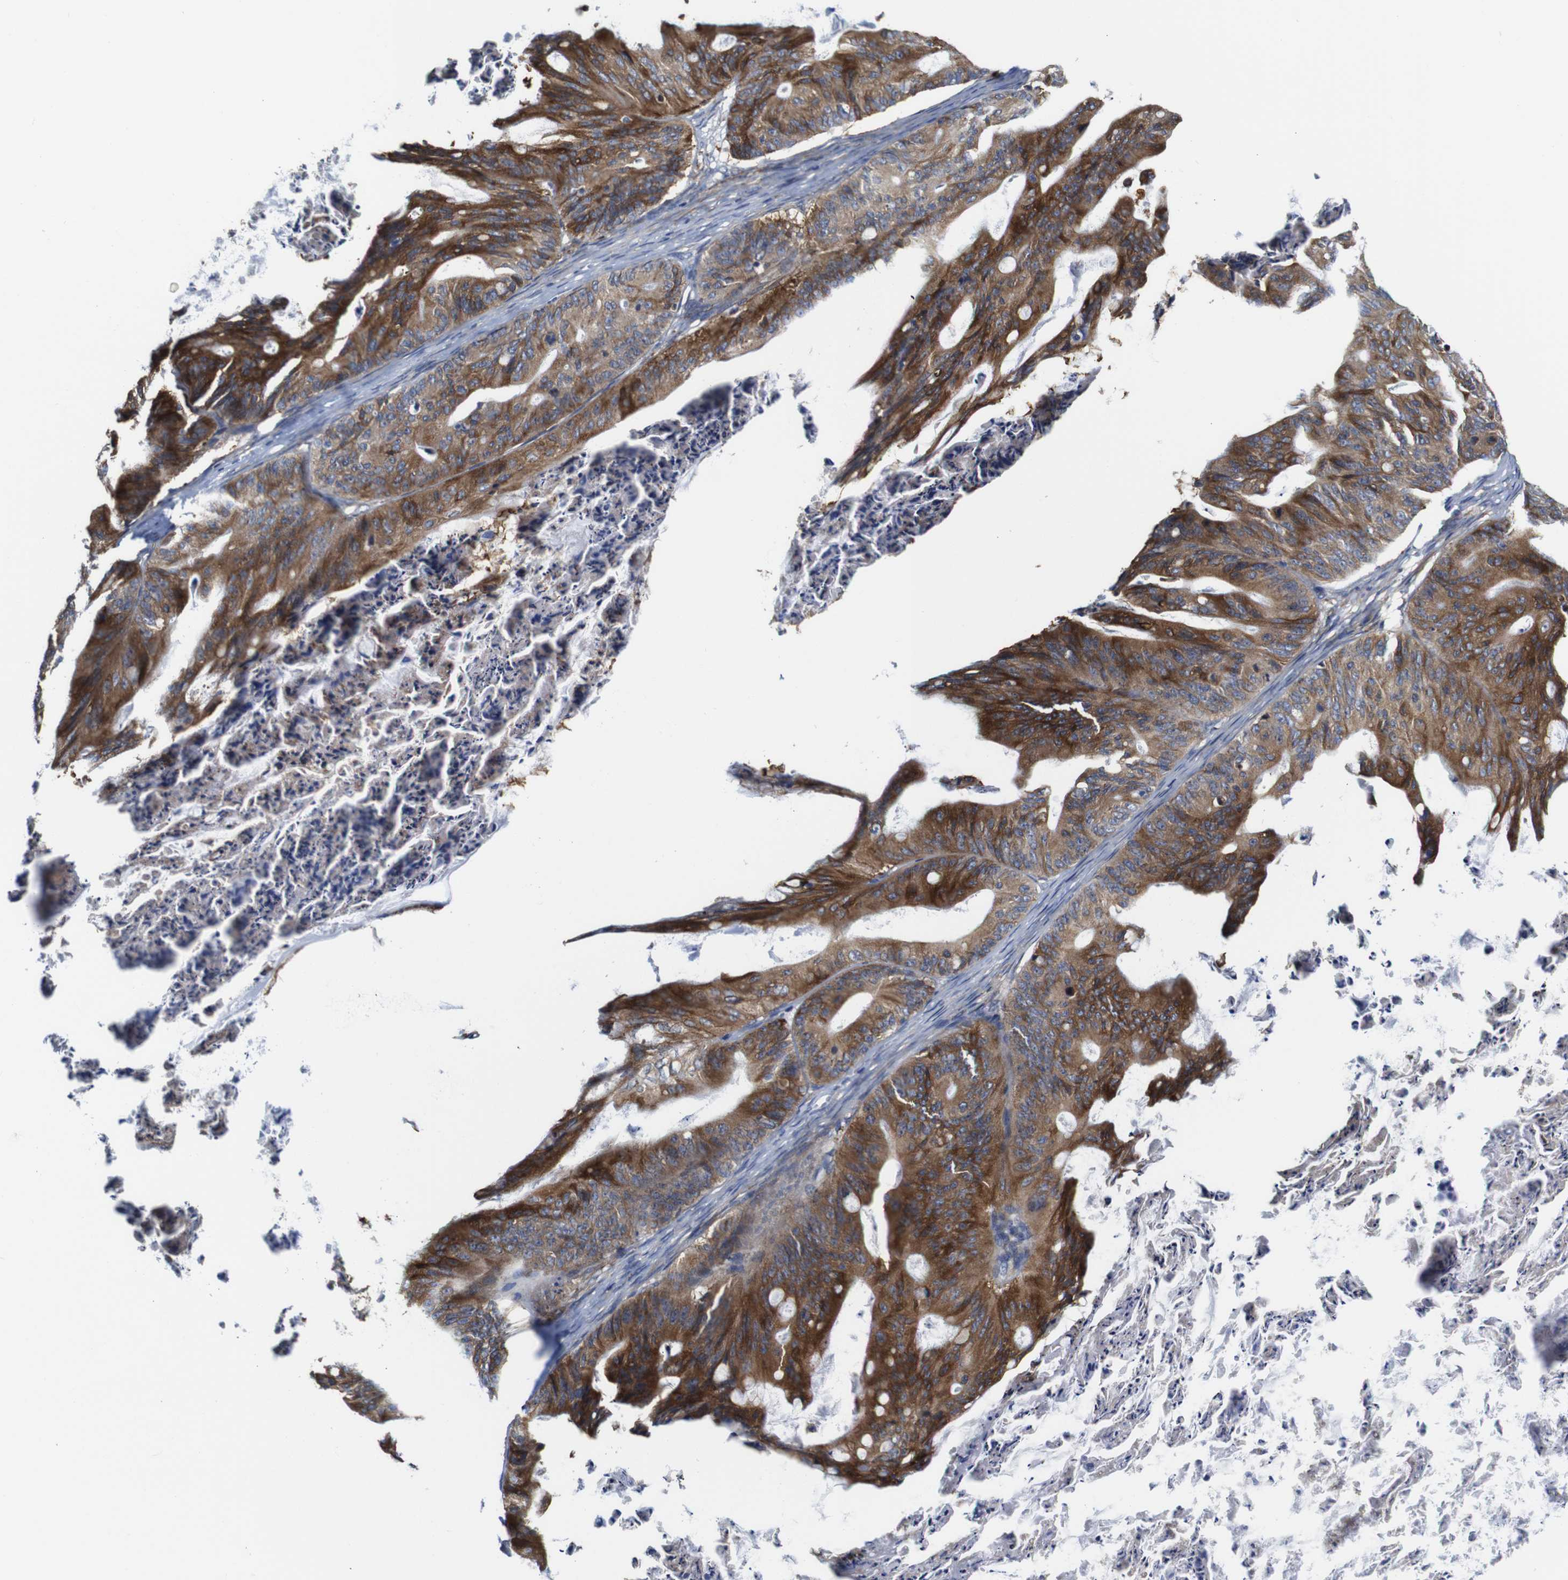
{"staining": {"intensity": "strong", "quantity": ">75%", "location": "cytoplasmic/membranous"}, "tissue": "ovarian cancer", "cell_type": "Tumor cells", "image_type": "cancer", "snomed": [{"axis": "morphology", "description": "Cystadenocarcinoma, mucinous, NOS"}, {"axis": "topography", "description": "Ovary"}], "caption": "High-magnification brightfield microscopy of ovarian cancer stained with DAB (brown) and counterstained with hematoxylin (blue). tumor cells exhibit strong cytoplasmic/membranous staining is seen in about>75% of cells.", "gene": "CLCC1", "patient": {"sex": "female", "age": 37}}